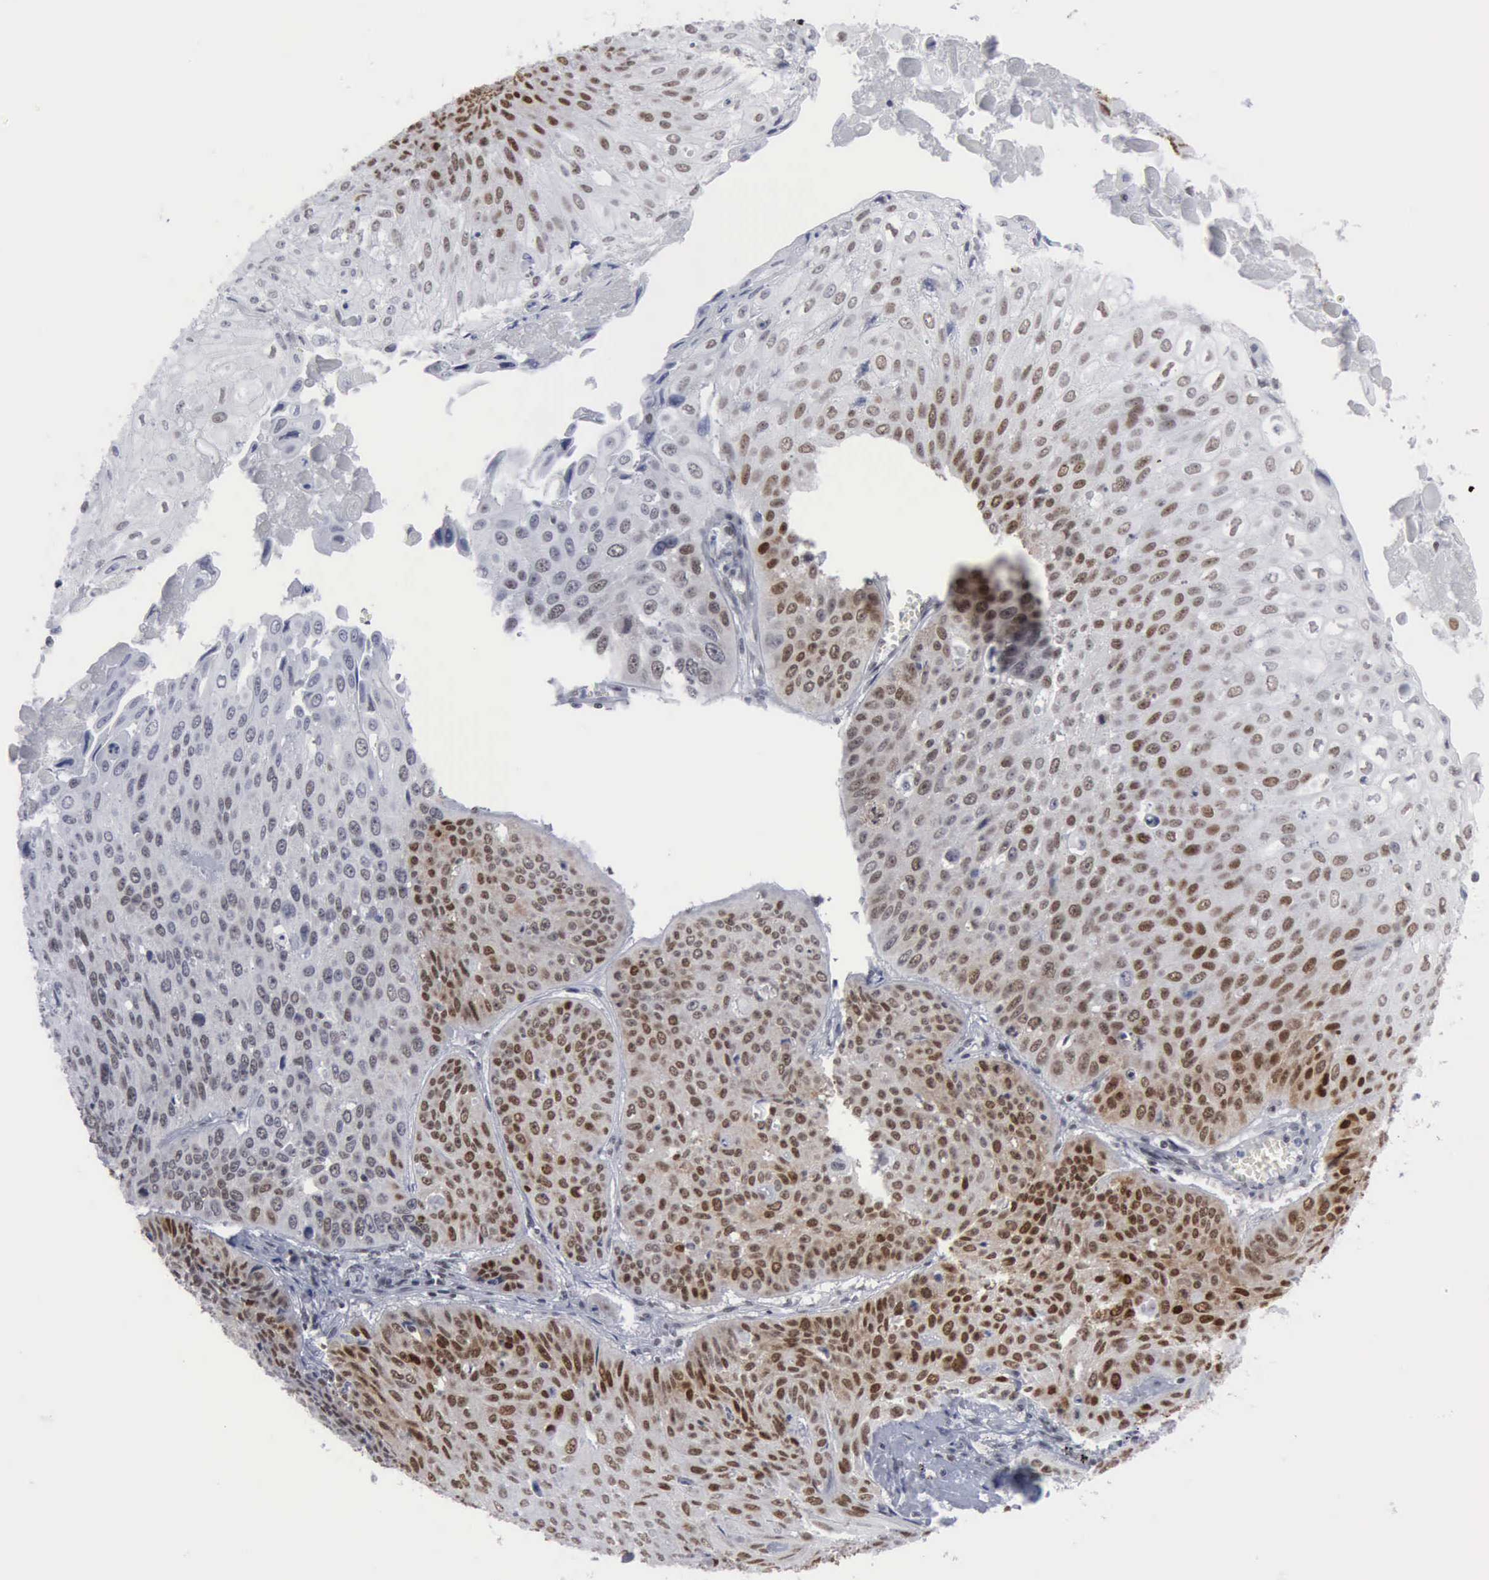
{"staining": {"intensity": "moderate", "quantity": "25%-75%", "location": "nuclear"}, "tissue": "lung cancer", "cell_type": "Tumor cells", "image_type": "cancer", "snomed": [{"axis": "morphology", "description": "Adenocarcinoma, NOS"}, {"axis": "topography", "description": "Lung"}], "caption": "An IHC micrograph of neoplastic tissue is shown. Protein staining in brown shows moderate nuclear positivity in adenocarcinoma (lung) within tumor cells. Nuclei are stained in blue.", "gene": "XPA", "patient": {"sex": "male", "age": 60}}